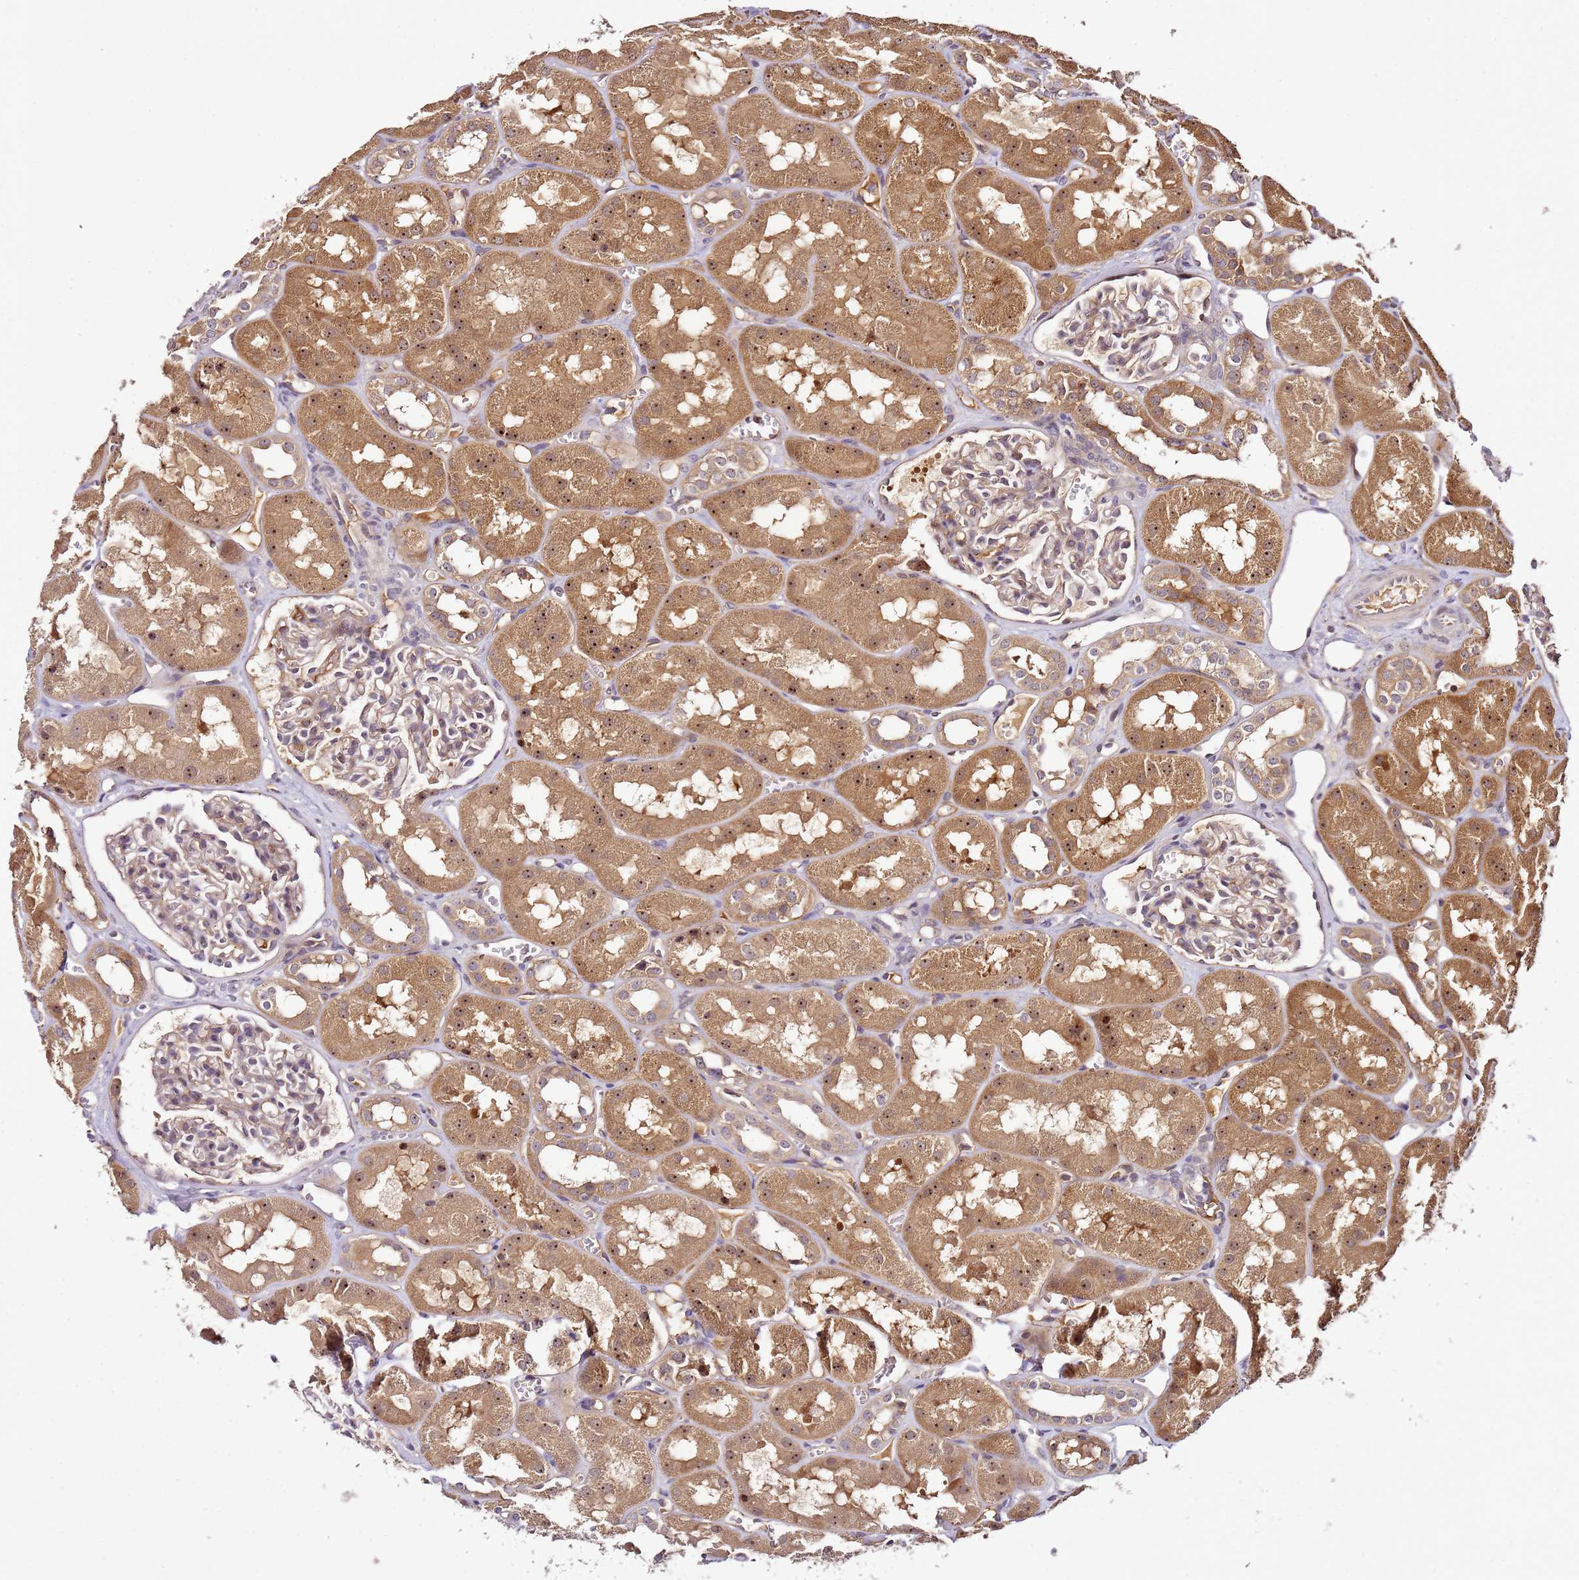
{"staining": {"intensity": "weak", "quantity": "25%-75%", "location": "cytoplasmic/membranous"}, "tissue": "kidney", "cell_type": "Cells in glomeruli", "image_type": "normal", "snomed": [{"axis": "morphology", "description": "Normal tissue, NOS"}, {"axis": "topography", "description": "Kidney"}], "caption": "IHC photomicrograph of unremarkable kidney: human kidney stained using IHC shows low levels of weak protein expression localized specifically in the cytoplasmic/membranous of cells in glomeruli, appearing as a cytoplasmic/membranous brown color.", "gene": "DDX27", "patient": {"sex": "male", "age": 16}}